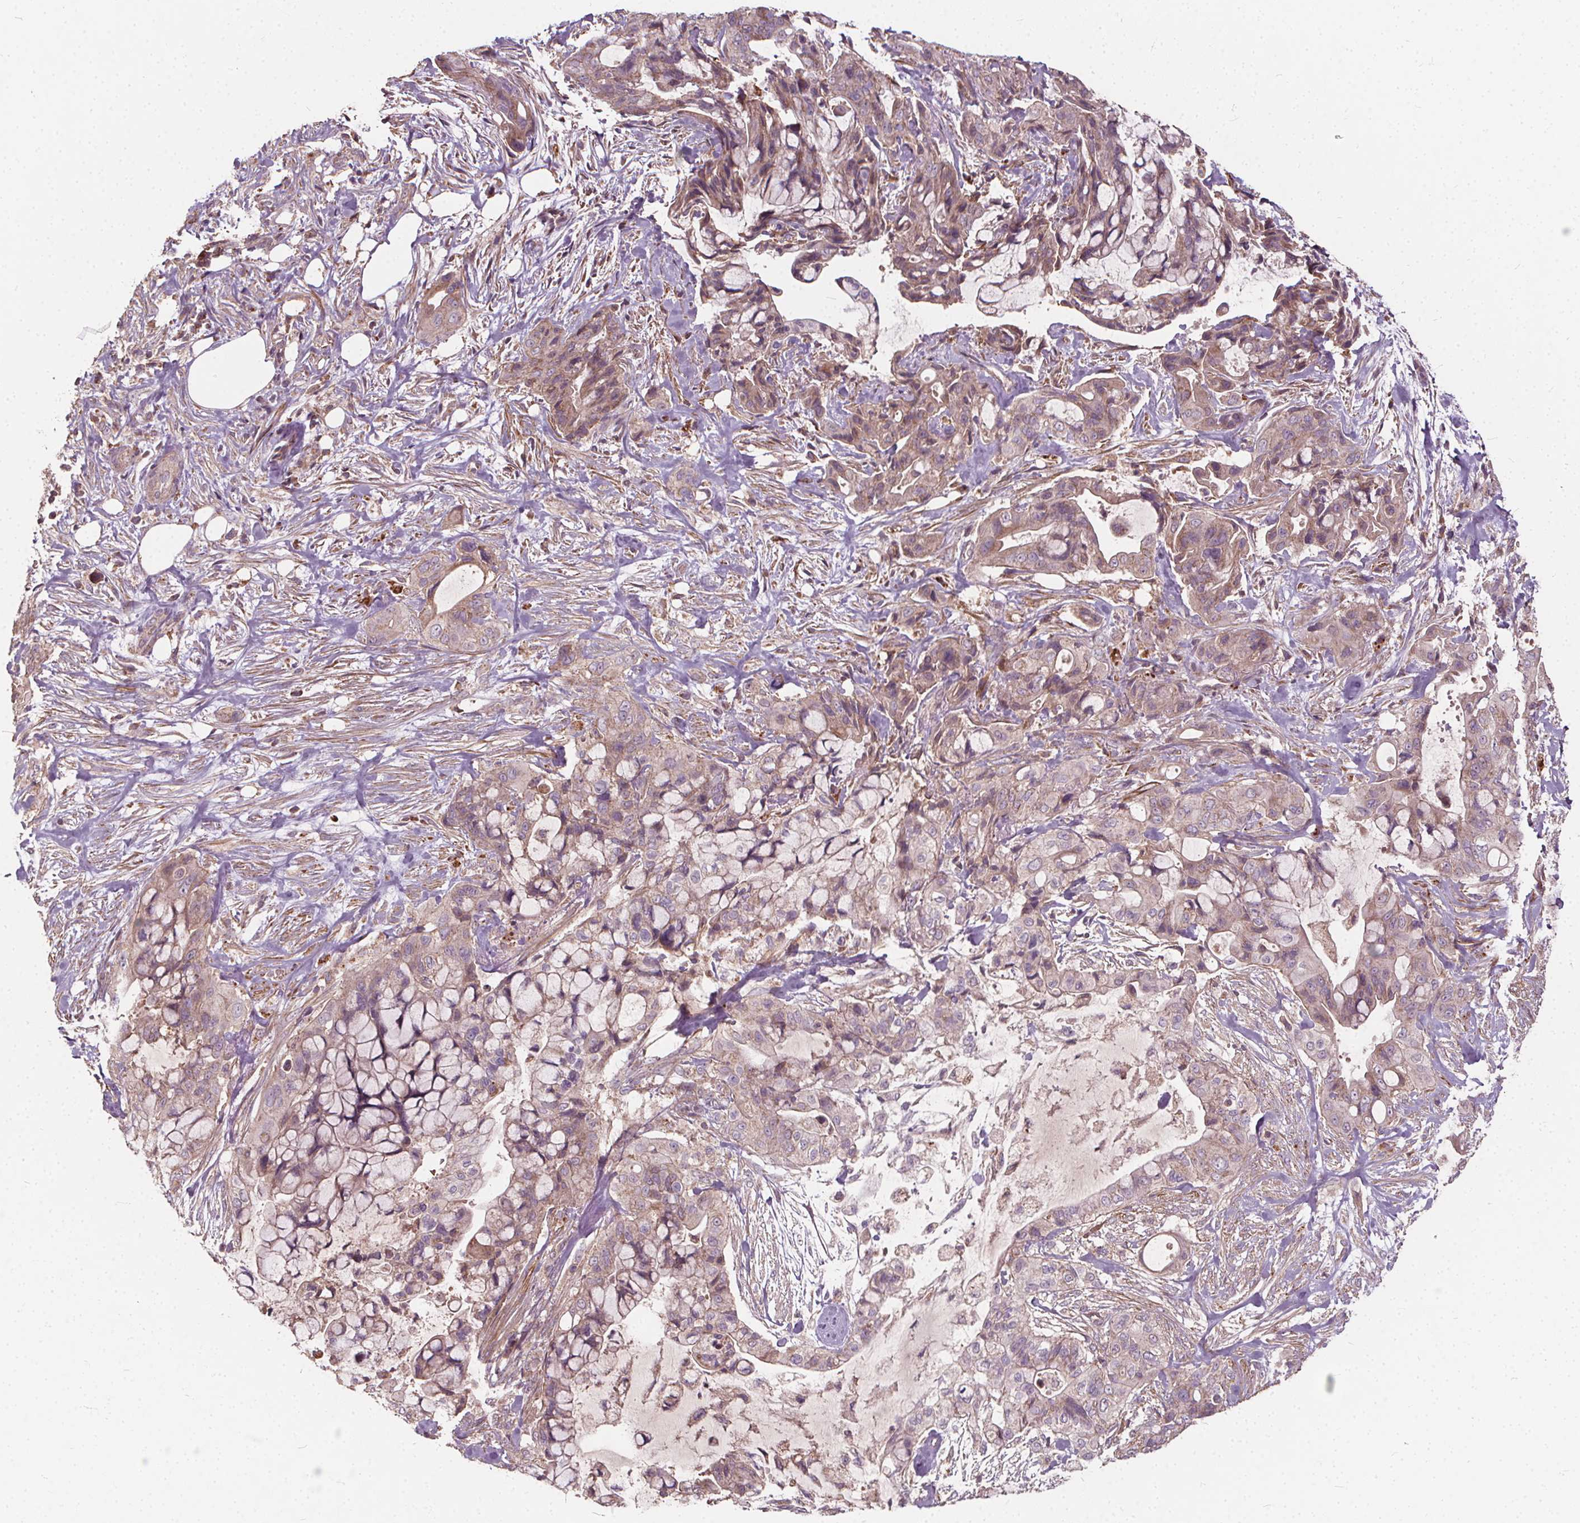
{"staining": {"intensity": "weak", "quantity": ">75%", "location": "cytoplasmic/membranous"}, "tissue": "pancreatic cancer", "cell_type": "Tumor cells", "image_type": "cancer", "snomed": [{"axis": "morphology", "description": "Adenocarcinoma, NOS"}, {"axis": "topography", "description": "Pancreas"}], "caption": "This photomicrograph reveals immunohistochemistry staining of human pancreatic cancer, with low weak cytoplasmic/membranous positivity in approximately >75% of tumor cells.", "gene": "ORAI2", "patient": {"sex": "male", "age": 71}}